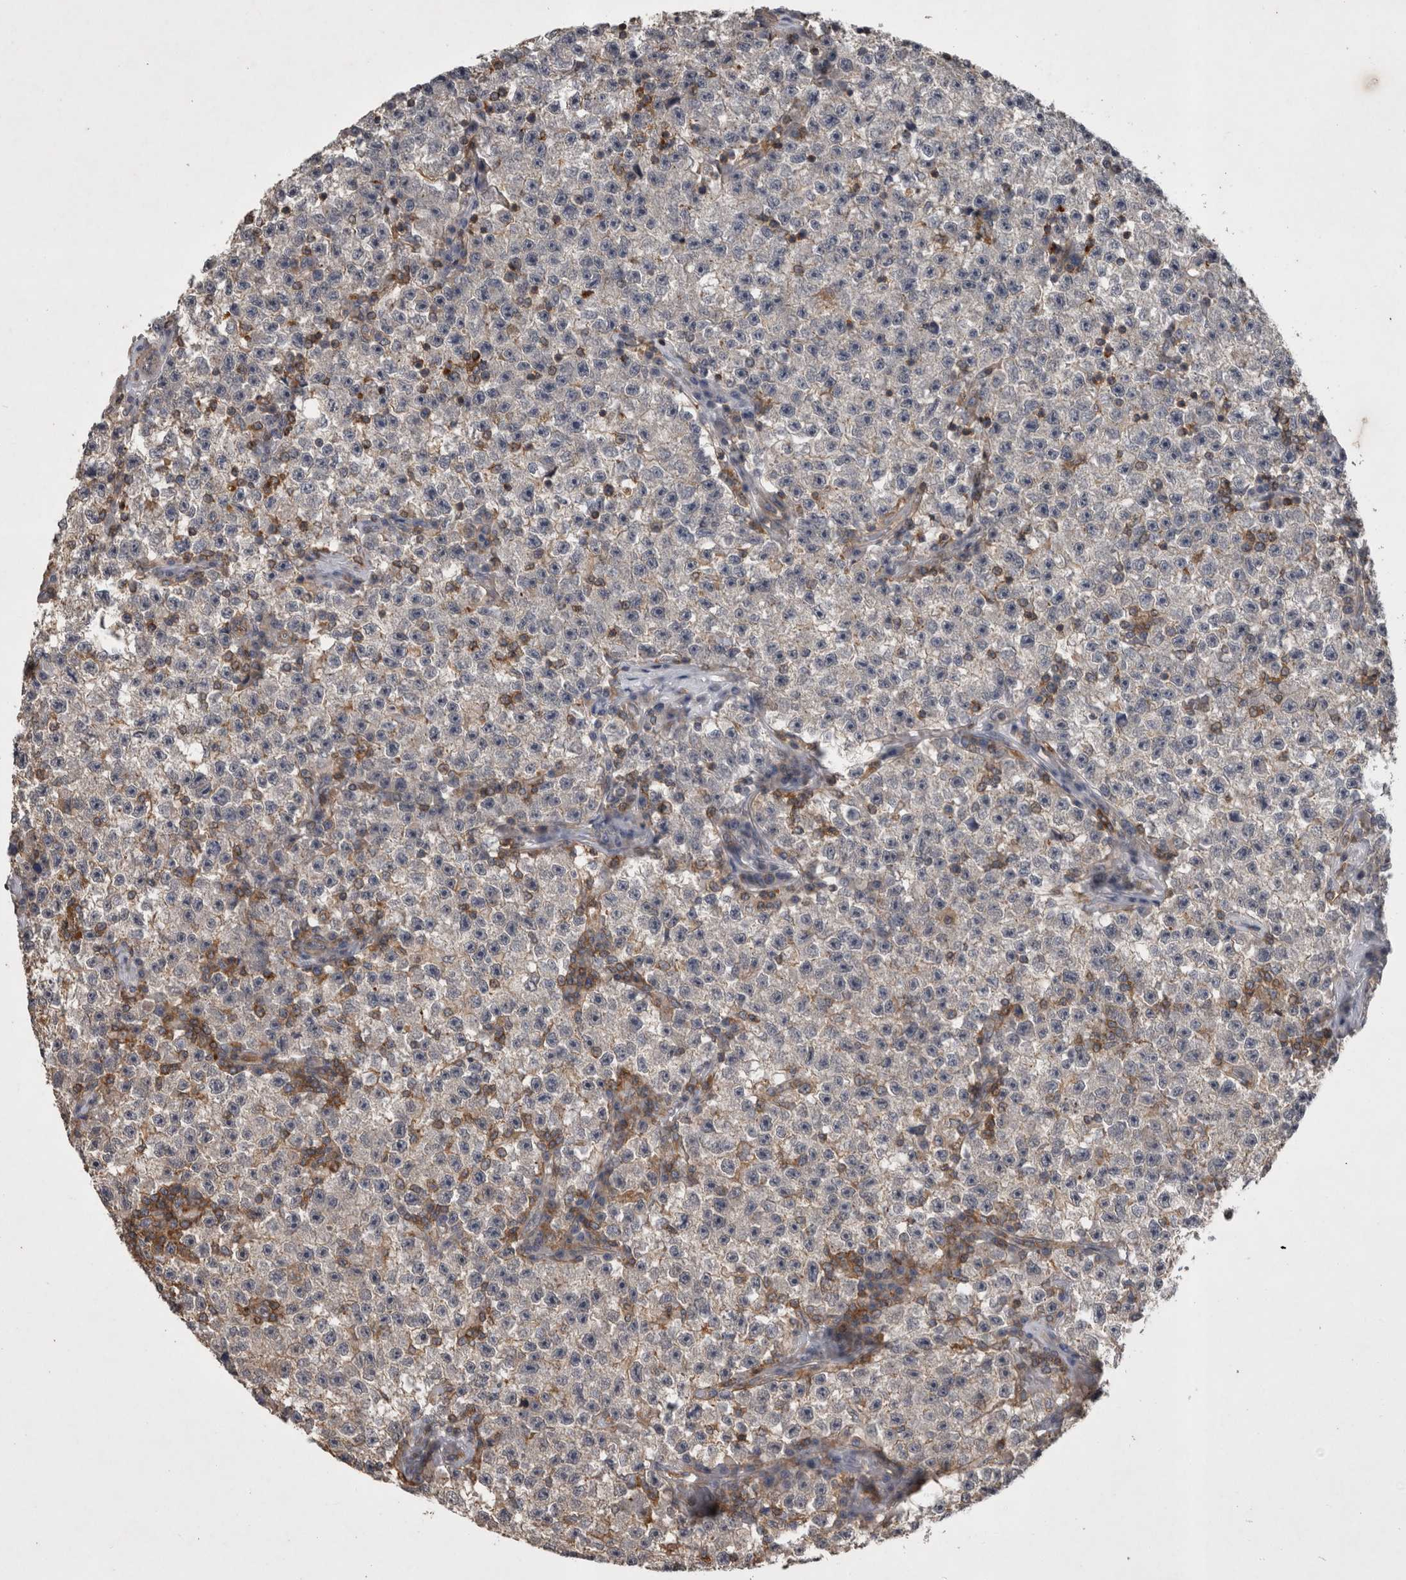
{"staining": {"intensity": "negative", "quantity": "none", "location": "none"}, "tissue": "testis cancer", "cell_type": "Tumor cells", "image_type": "cancer", "snomed": [{"axis": "morphology", "description": "Seminoma, NOS"}, {"axis": "topography", "description": "Testis"}], "caption": "Tumor cells show no significant staining in seminoma (testis).", "gene": "SPATA48", "patient": {"sex": "male", "age": 22}}